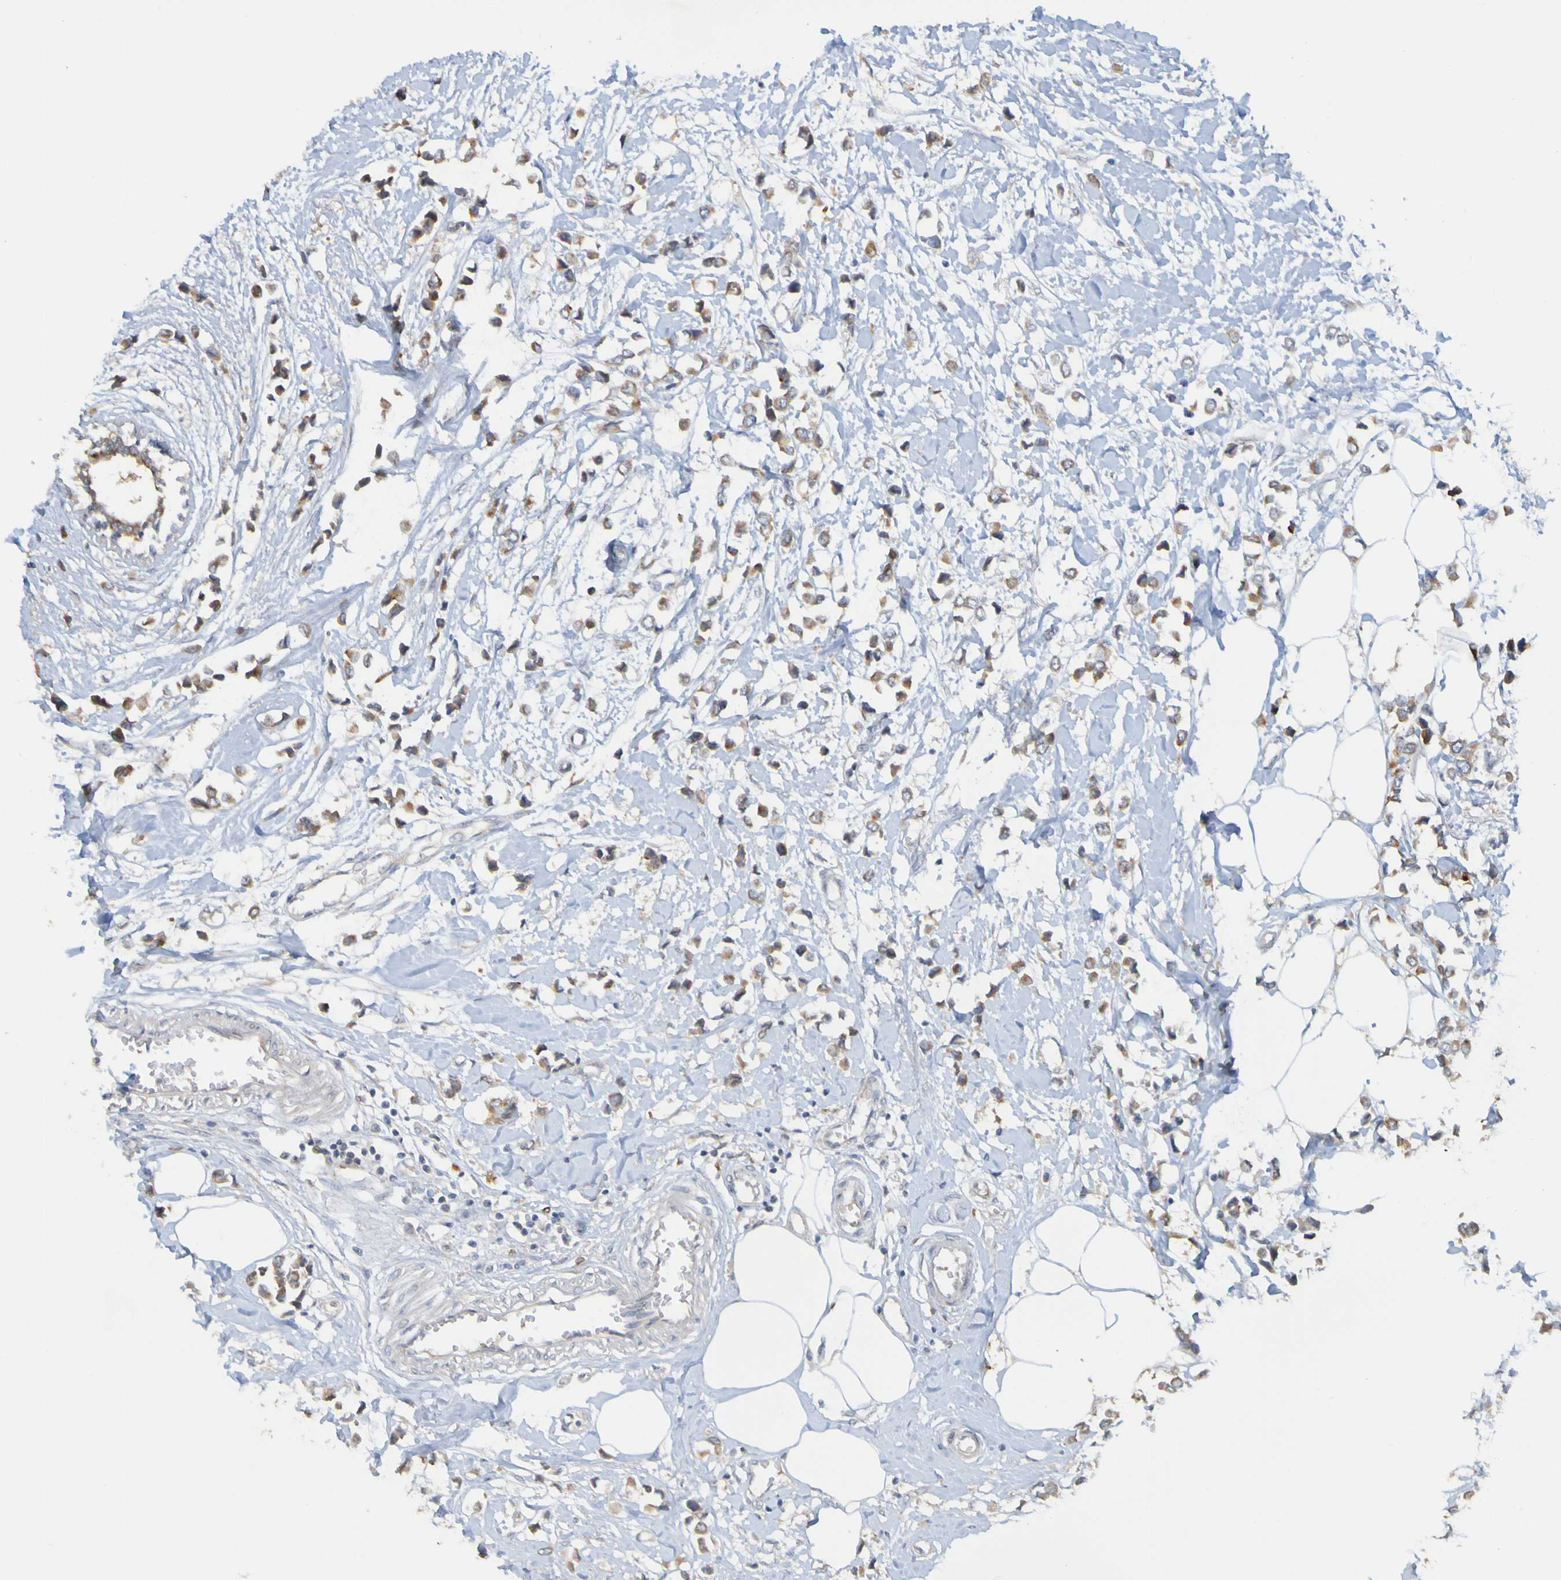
{"staining": {"intensity": "moderate", "quantity": ">75%", "location": "cytoplasmic/membranous"}, "tissue": "breast cancer", "cell_type": "Tumor cells", "image_type": "cancer", "snomed": [{"axis": "morphology", "description": "Lobular carcinoma"}, {"axis": "topography", "description": "Breast"}], "caption": "A brown stain shows moderate cytoplasmic/membranous expression of a protein in breast cancer tumor cells.", "gene": "NAV2", "patient": {"sex": "female", "age": 51}}